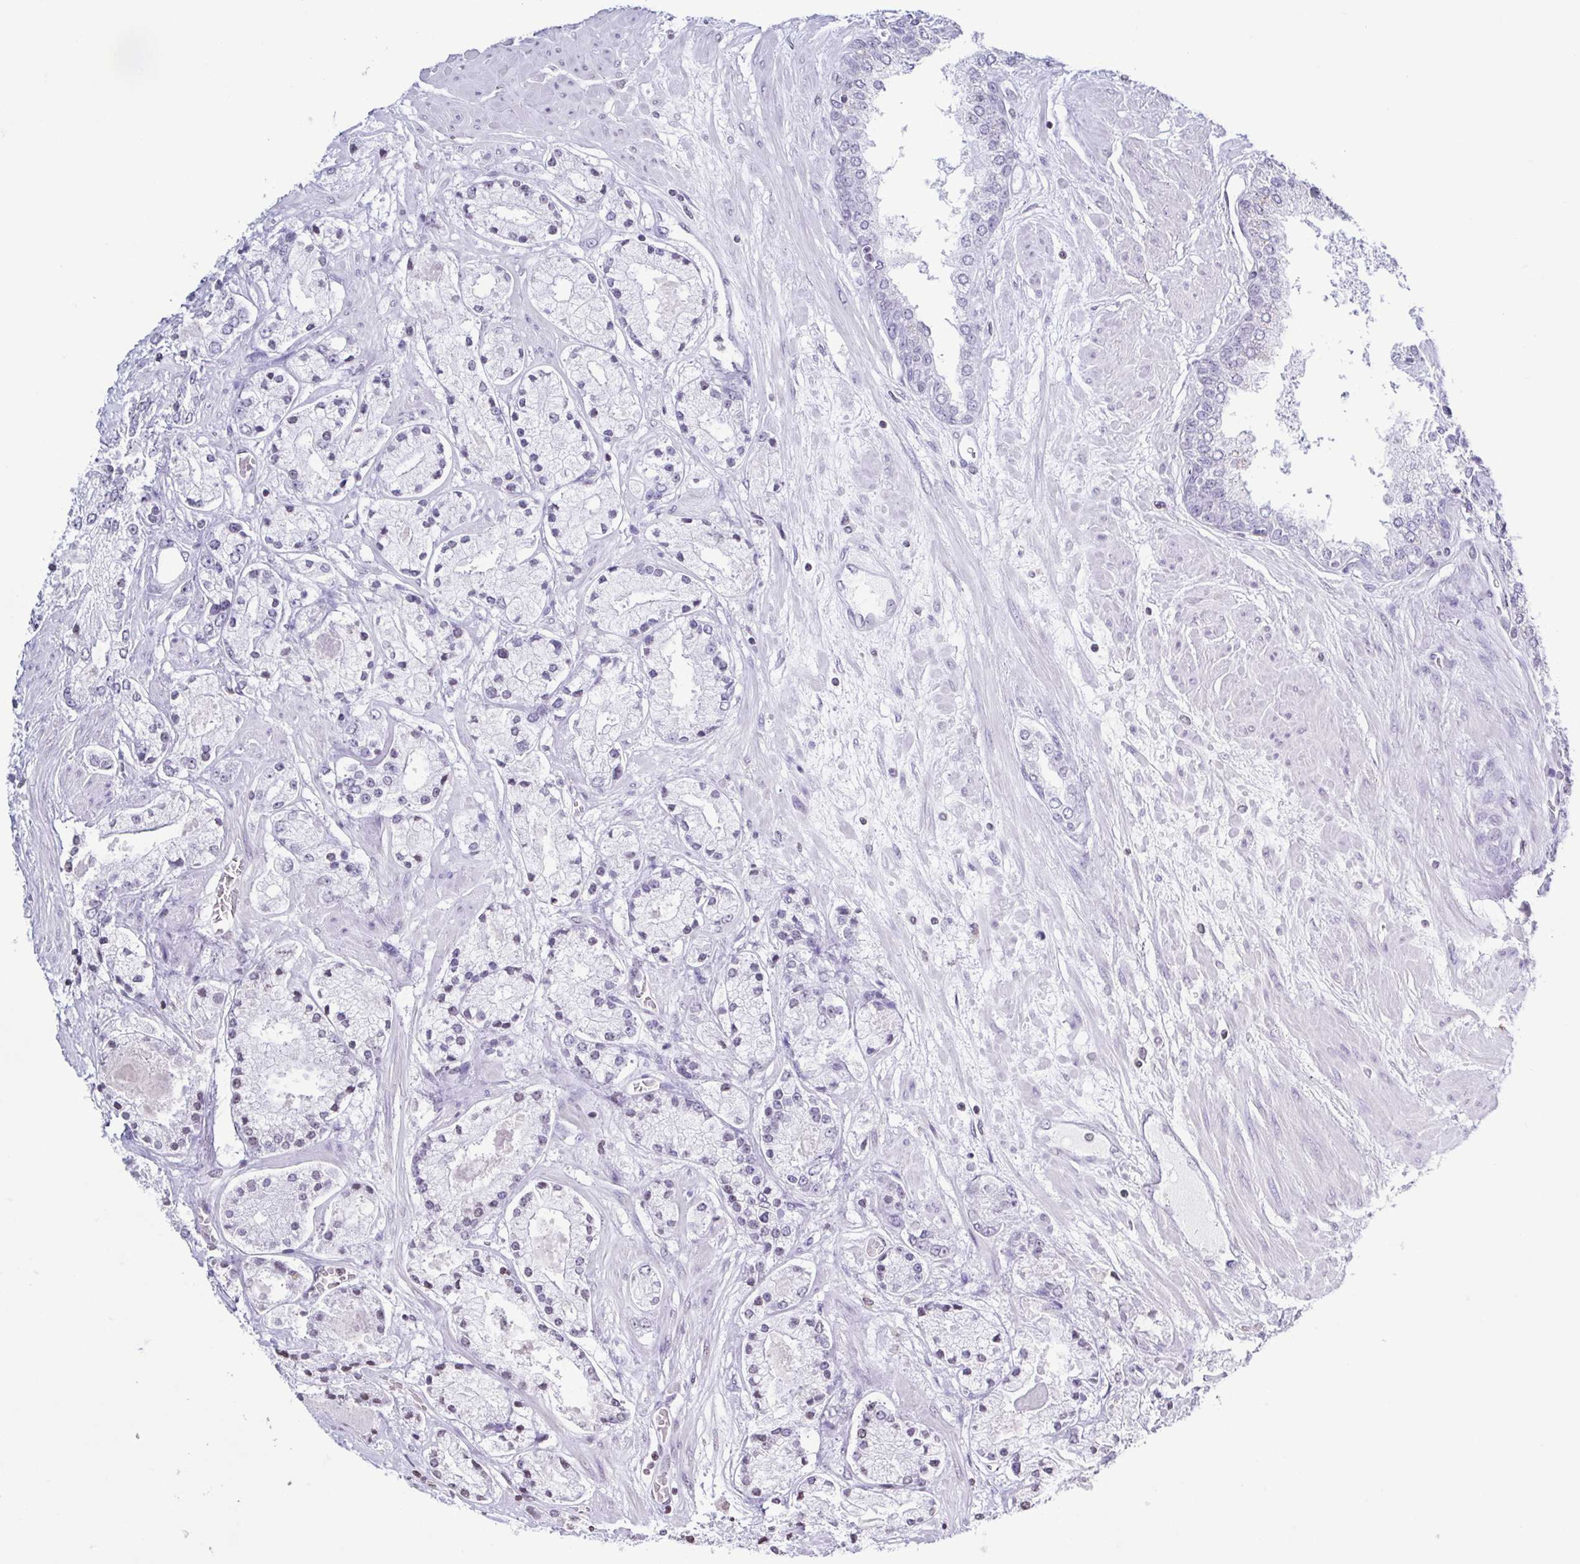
{"staining": {"intensity": "negative", "quantity": "none", "location": "none"}, "tissue": "prostate cancer", "cell_type": "Tumor cells", "image_type": "cancer", "snomed": [{"axis": "morphology", "description": "Adenocarcinoma, High grade"}, {"axis": "topography", "description": "Prostate"}], "caption": "High power microscopy histopathology image of an IHC histopathology image of high-grade adenocarcinoma (prostate), revealing no significant positivity in tumor cells.", "gene": "VCY1B", "patient": {"sex": "male", "age": 67}}